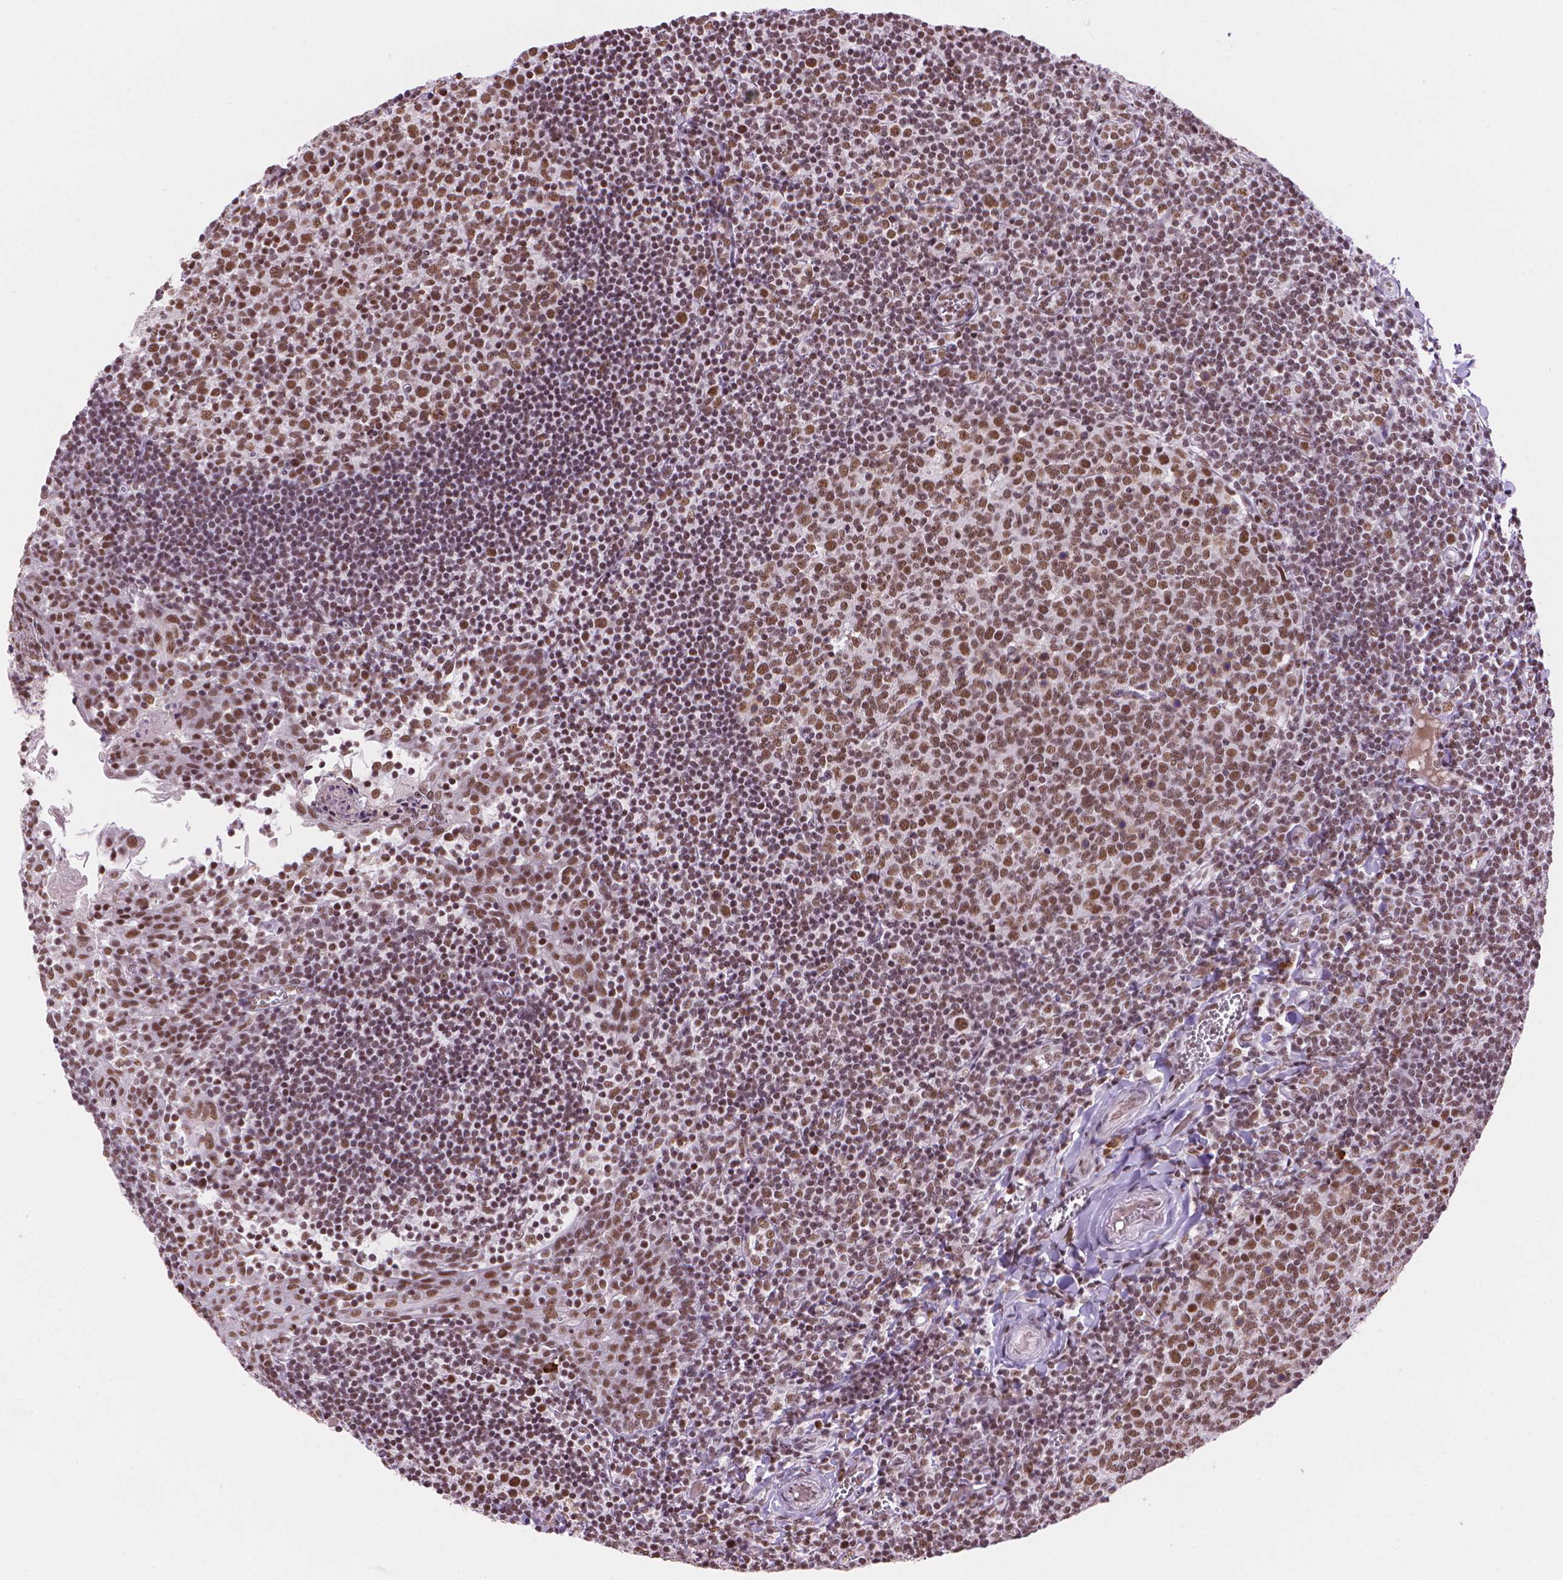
{"staining": {"intensity": "moderate", "quantity": ">75%", "location": "nuclear"}, "tissue": "lymph node", "cell_type": "Germinal center cells", "image_type": "normal", "snomed": [{"axis": "morphology", "description": "Normal tissue, NOS"}, {"axis": "topography", "description": "Lymph node"}], "caption": "A medium amount of moderate nuclear positivity is present in approximately >75% of germinal center cells in normal lymph node. The staining was performed using DAB (3,3'-diaminobenzidine), with brown indicating positive protein expression. Nuclei are stained blue with hematoxylin.", "gene": "RPA4", "patient": {"sex": "female", "age": 21}}